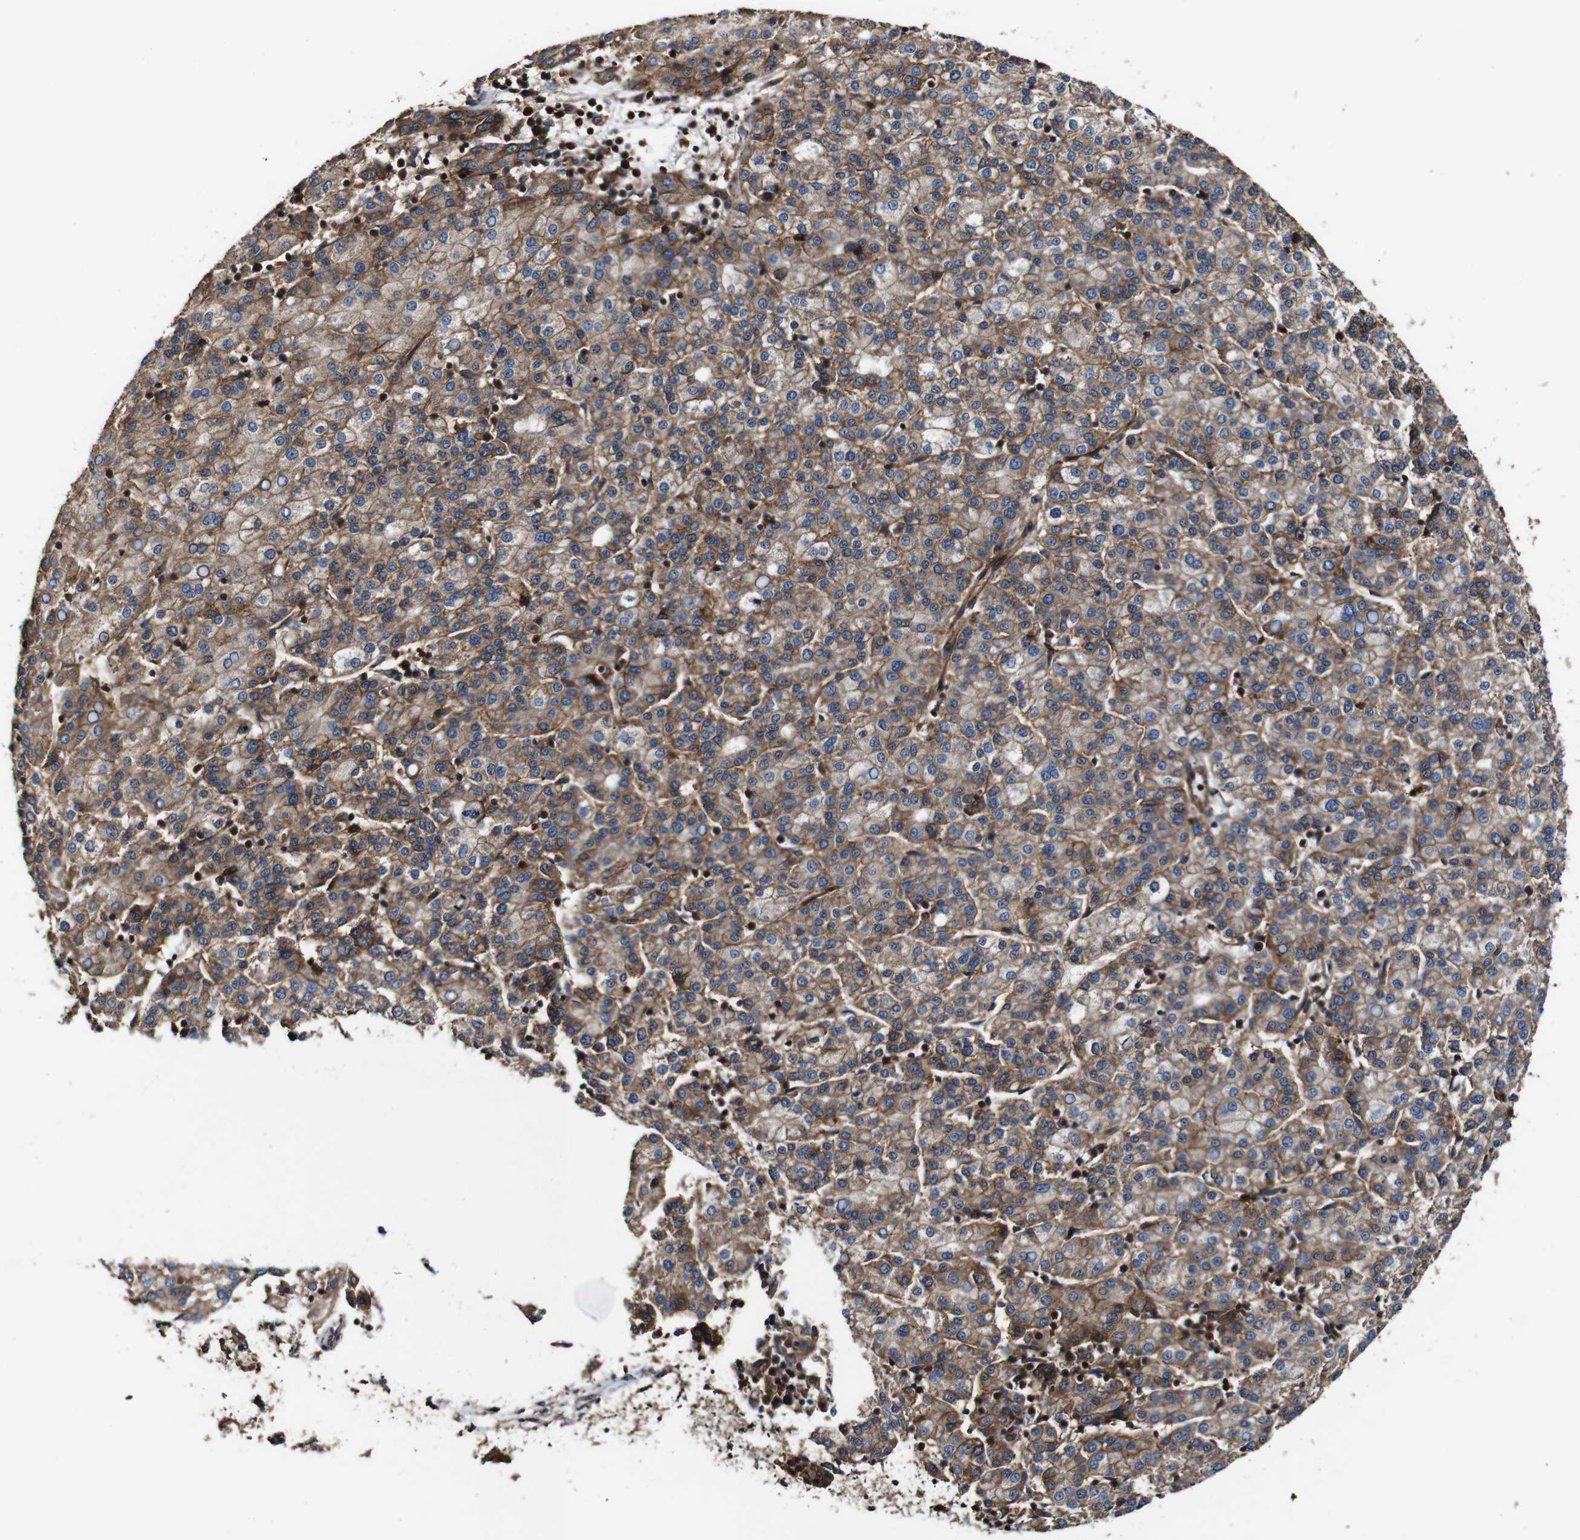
{"staining": {"intensity": "moderate", "quantity": ">75%", "location": "cytoplasmic/membranous"}, "tissue": "liver cancer", "cell_type": "Tumor cells", "image_type": "cancer", "snomed": [{"axis": "morphology", "description": "Carcinoma, Hepatocellular, NOS"}, {"axis": "topography", "description": "Liver"}], "caption": "This photomicrograph exhibits immunohistochemistry (IHC) staining of human liver hepatocellular carcinoma, with medium moderate cytoplasmic/membranous staining in about >75% of tumor cells.", "gene": "TNIK", "patient": {"sex": "female", "age": 58}}